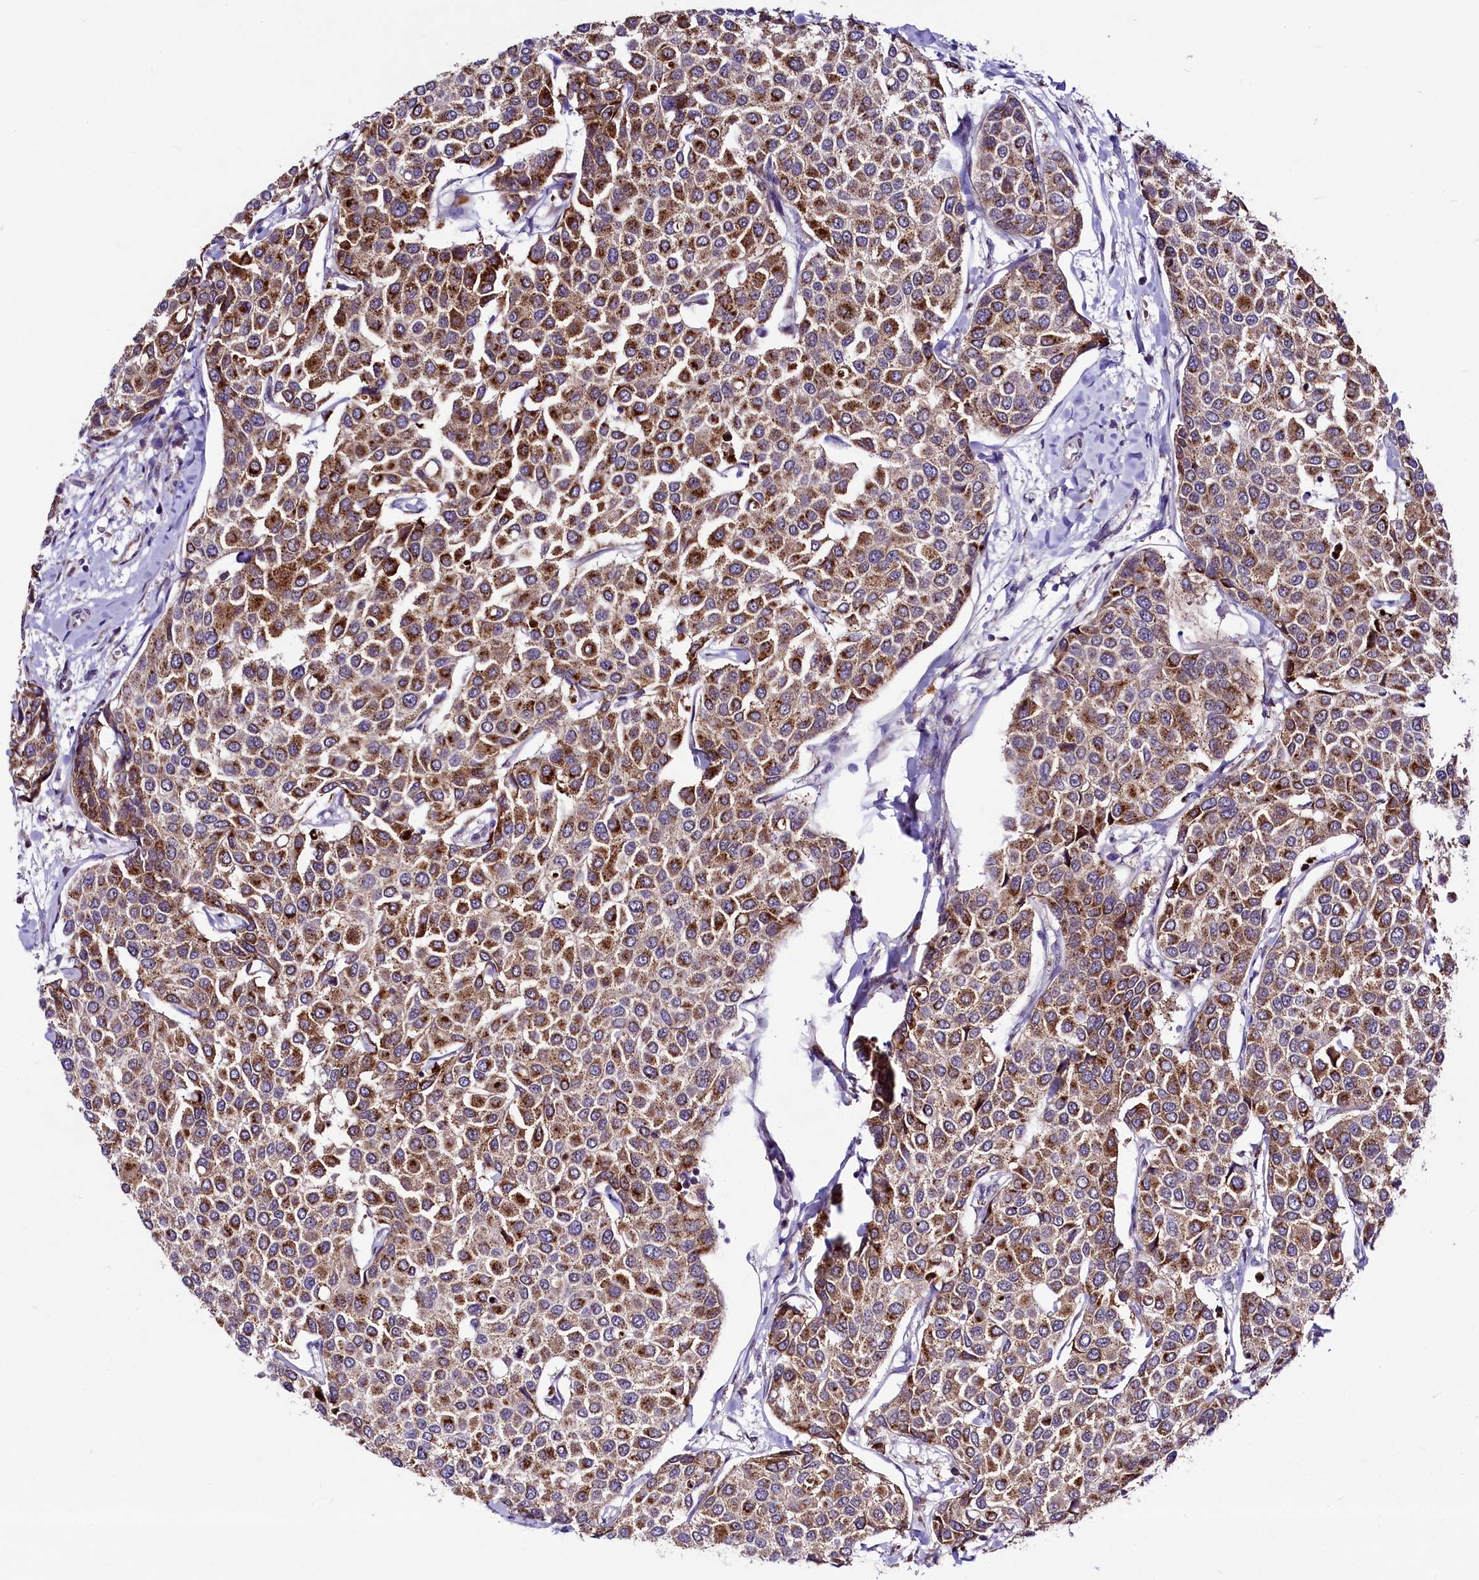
{"staining": {"intensity": "moderate", "quantity": "25%-75%", "location": "cytoplasmic/membranous"}, "tissue": "breast cancer", "cell_type": "Tumor cells", "image_type": "cancer", "snomed": [{"axis": "morphology", "description": "Duct carcinoma"}, {"axis": "topography", "description": "Breast"}], "caption": "A histopathology image of intraductal carcinoma (breast) stained for a protein shows moderate cytoplasmic/membranous brown staining in tumor cells.", "gene": "LEUTX", "patient": {"sex": "female", "age": 55}}